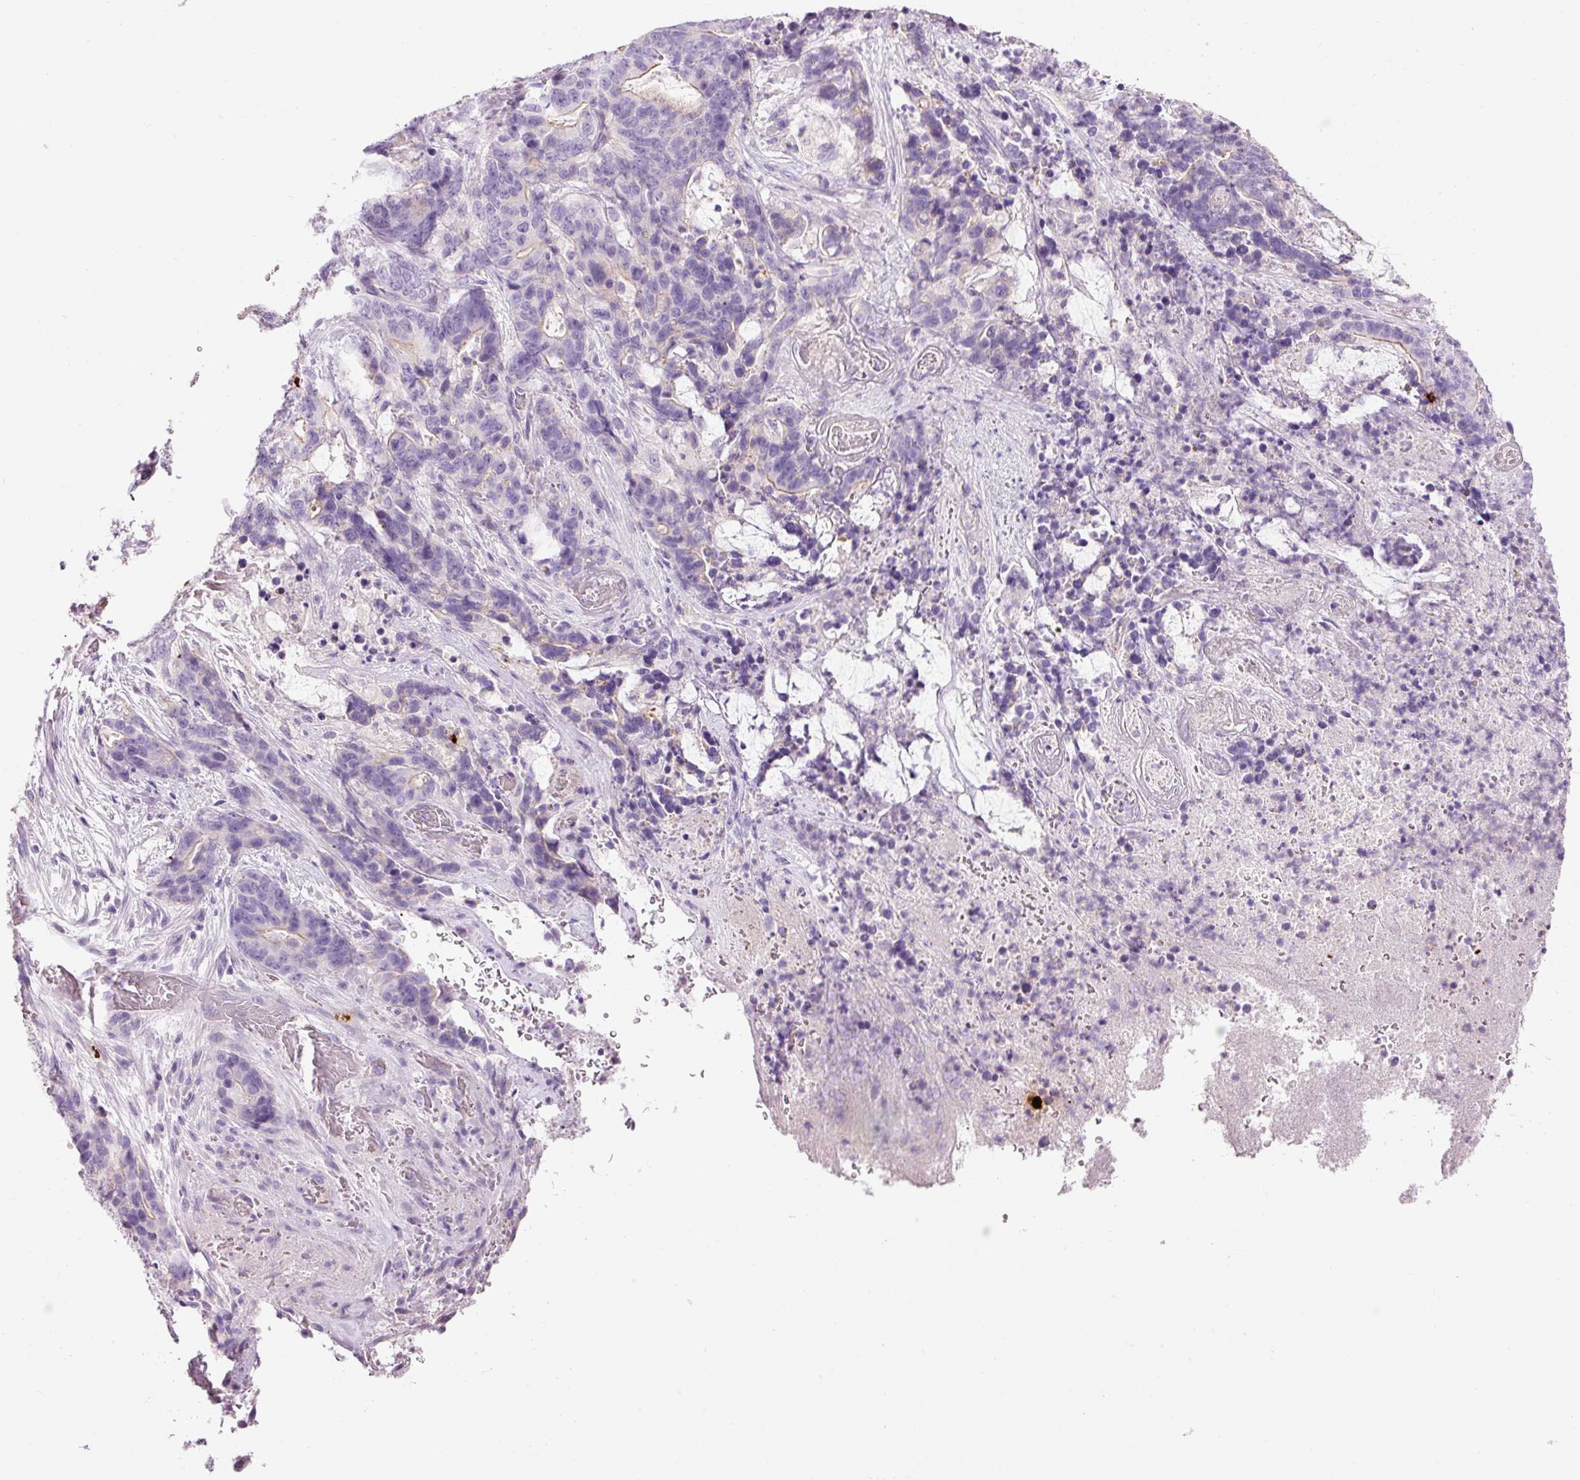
{"staining": {"intensity": "negative", "quantity": "none", "location": "none"}, "tissue": "stomach cancer", "cell_type": "Tumor cells", "image_type": "cancer", "snomed": [{"axis": "morphology", "description": "Normal tissue, NOS"}, {"axis": "morphology", "description": "Adenocarcinoma, NOS"}, {"axis": "topography", "description": "Stomach"}], "caption": "Stomach cancer stained for a protein using IHC demonstrates no expression tumor cells.", "gene": "CMA1", "patient": {"sex": "female", "age": 64}}